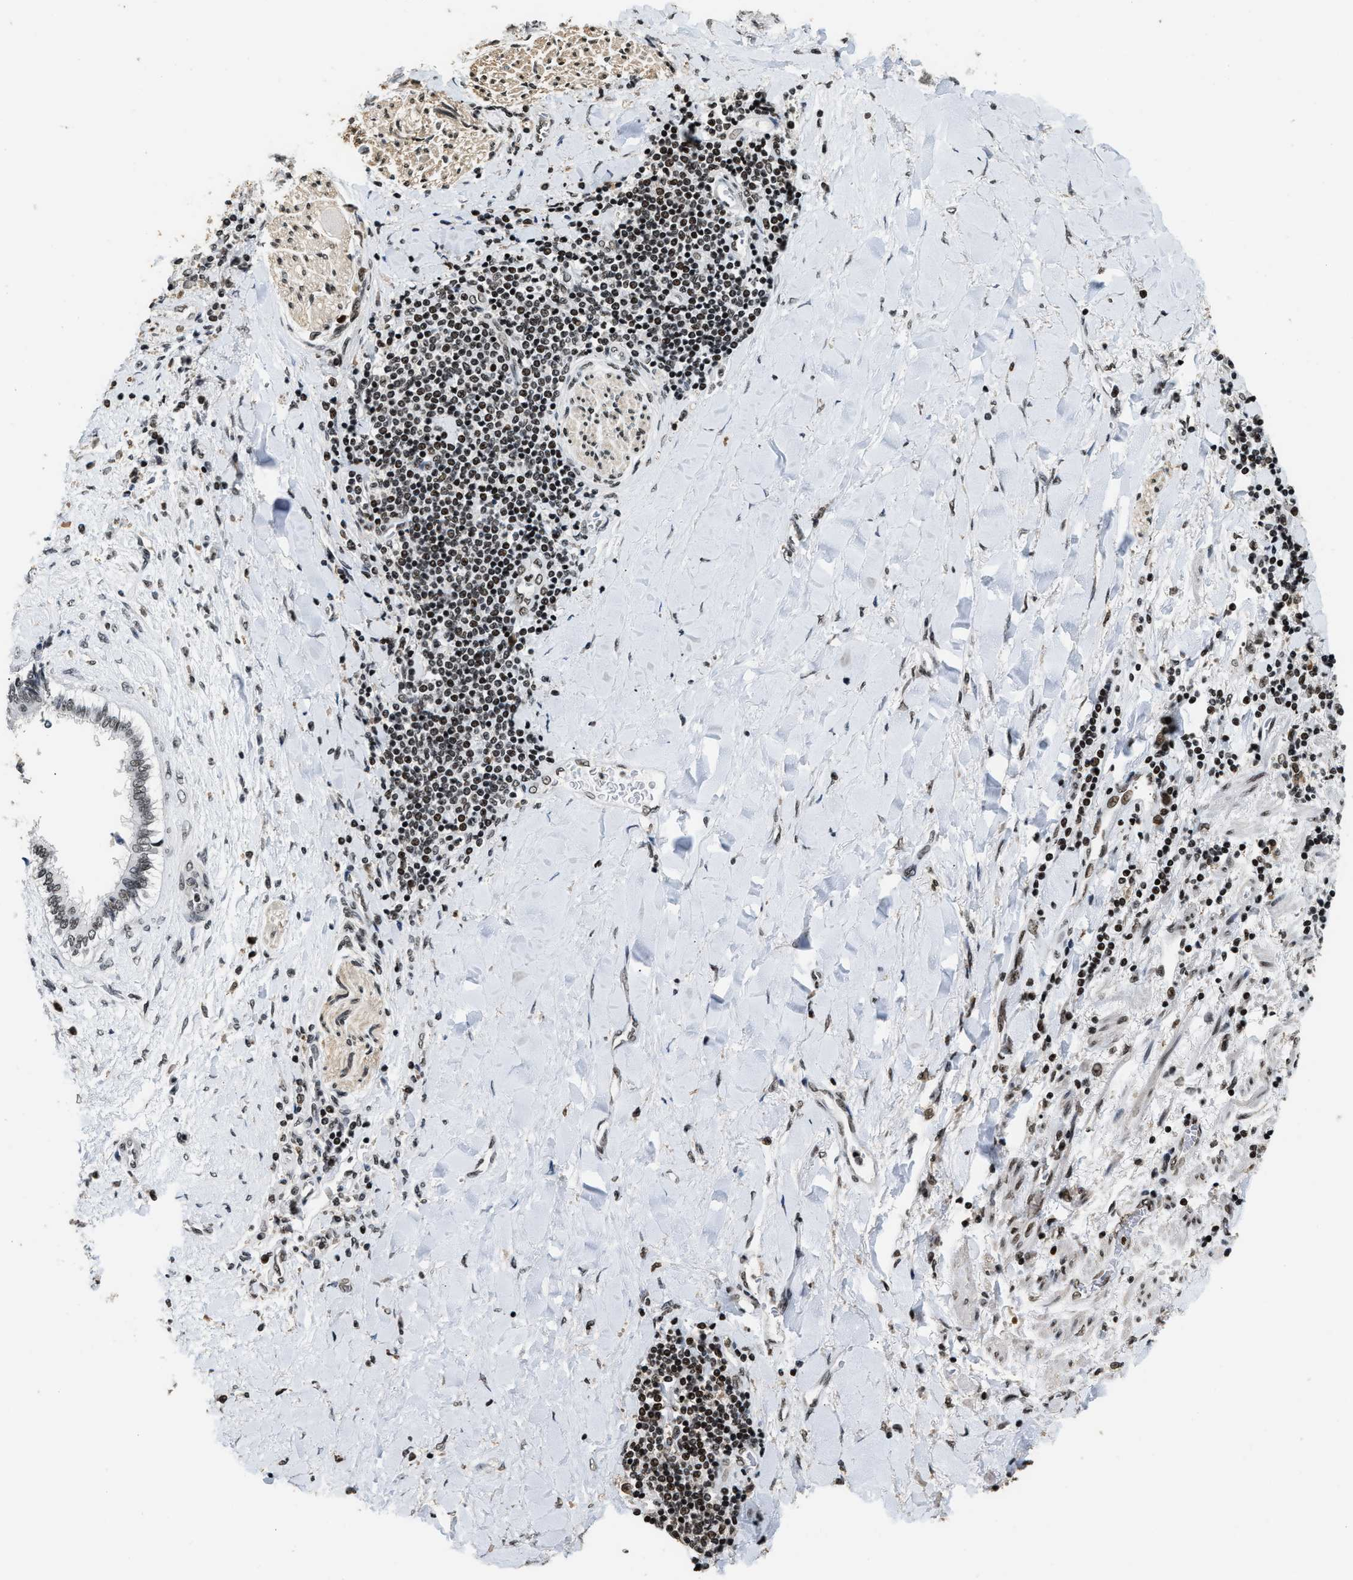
{"staining": {"intensity": "moderate", "quantity": "<25%", "location": "nuclear"}, "tissue": "liver cancer", "cell_type": "Tumor cells", "image_type": "cancer", "snomed": [{"axis": "morphology", "description": "Cholangiocarcinoma"}, {"axis": "topography", "description": "Liver"}], "caption": "Liver cancer (cholangiocarcinoma) stained with a protein marker exhibits moderate staining in tumor cells.", "gene": "RAD21", "patient": {"sex": "male", "age": 50}}